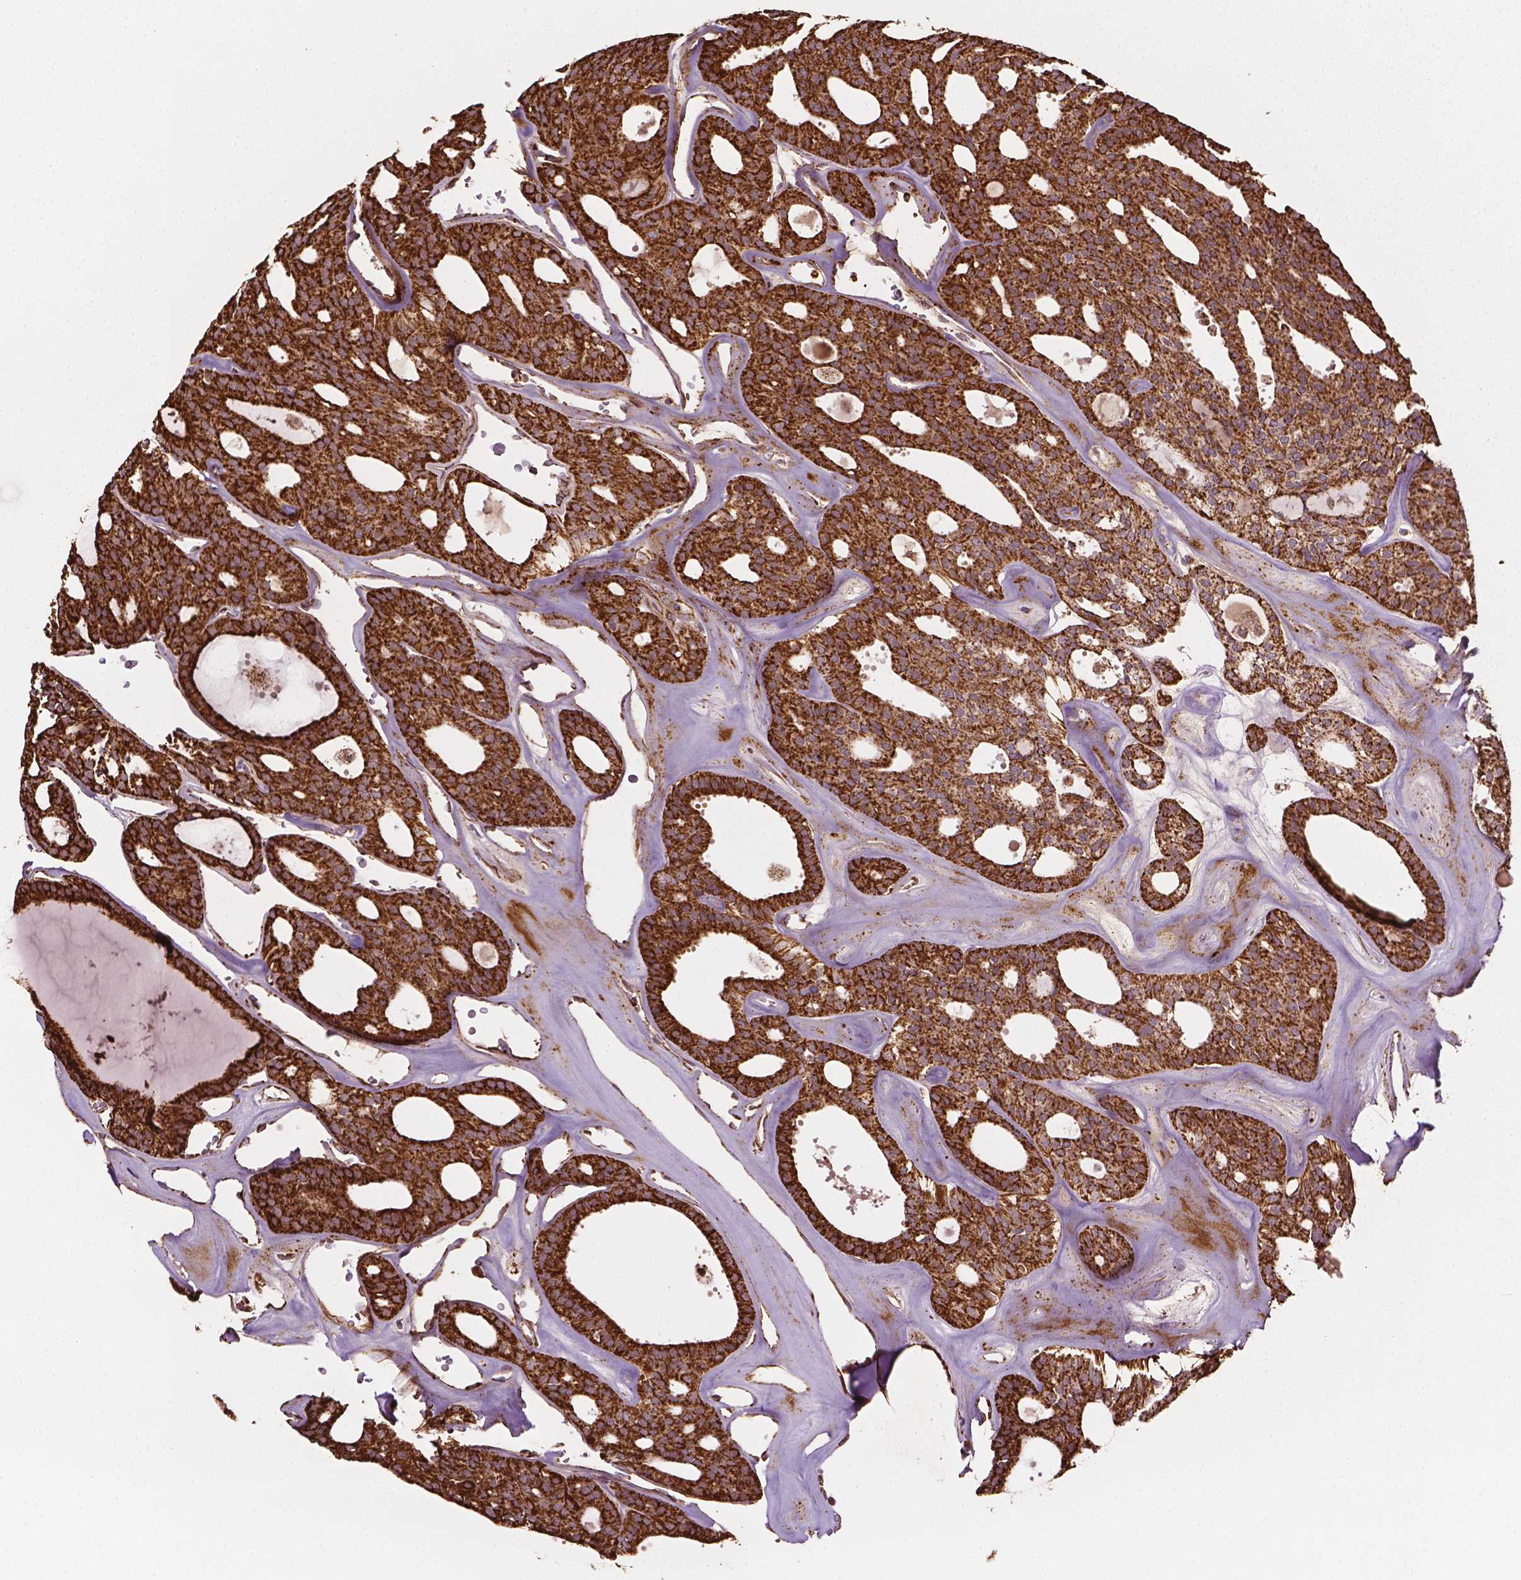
{"staining": {"intensity": "strong", "quantity": ">75%", "location": "cytoplasmic/membranous"}, "tissue": "thyroid cancer", "cell_type": "Tumor cells", "image_type": "cancer", "snomed": [{"axis": "morphology", "description": "Follicular adenoma carcinoma, NOS"}, {"axis": "topography", "description": "Thyroid gland"}], "caption": "Tumor cells display high levels of strong cytoplasmic/membranous staining in about >75% of cells in human thyroid follicular adenoma carcinoma.", "gene": "HS3ST3A1", "patient": {"sex": "male", "age": 75}}